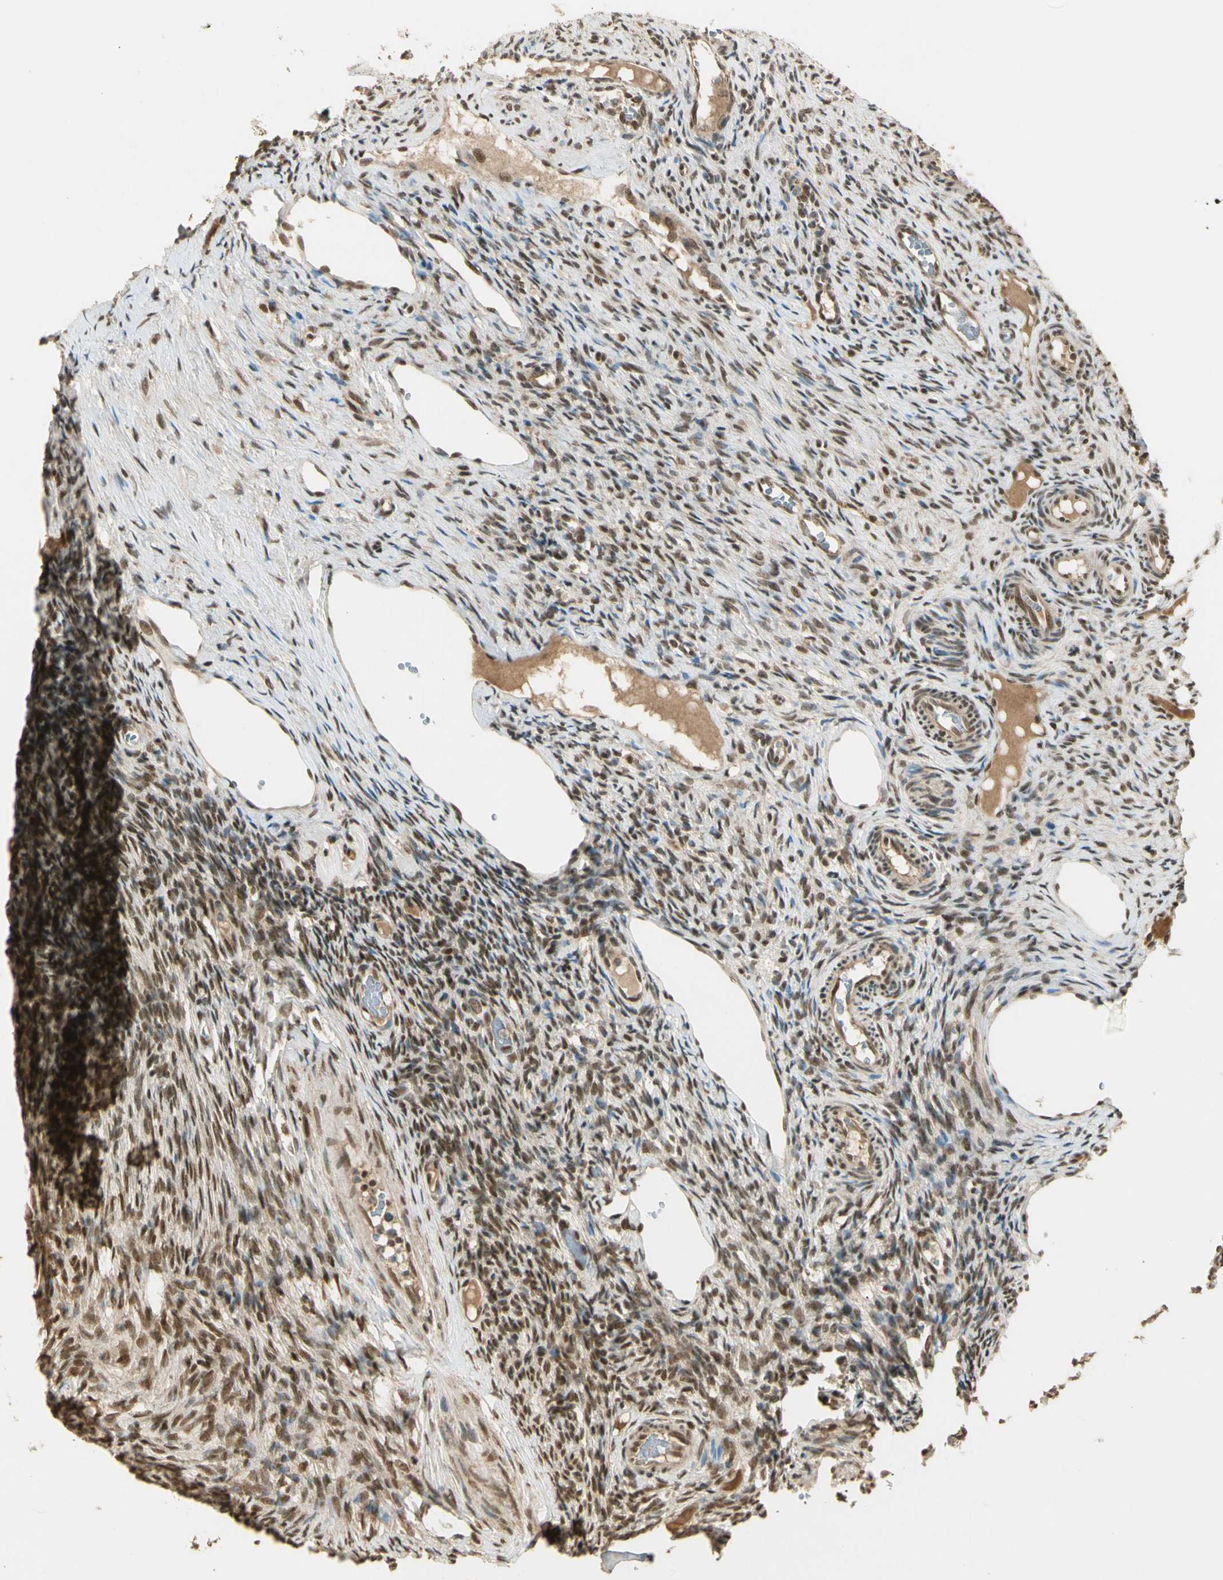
{"staining": {"intensity": "moderate", "quantity": ">75%", "location": "nuclear"}, "tissue": "ovary", "cell_type": "Follicle cells", "image_type": "normal", "snomed": [{"axis": "morphology", "description": "Normal tissue, NOS"}, {"axis": "topography", "description": "Ovary"}], "caption": "Ovary stained with a brown dye exhibits moderate nuclear positive staining in about >75% of follicle cells.", "gene": "ZNF135", "patient": {"sex": "female", "age": 33}}